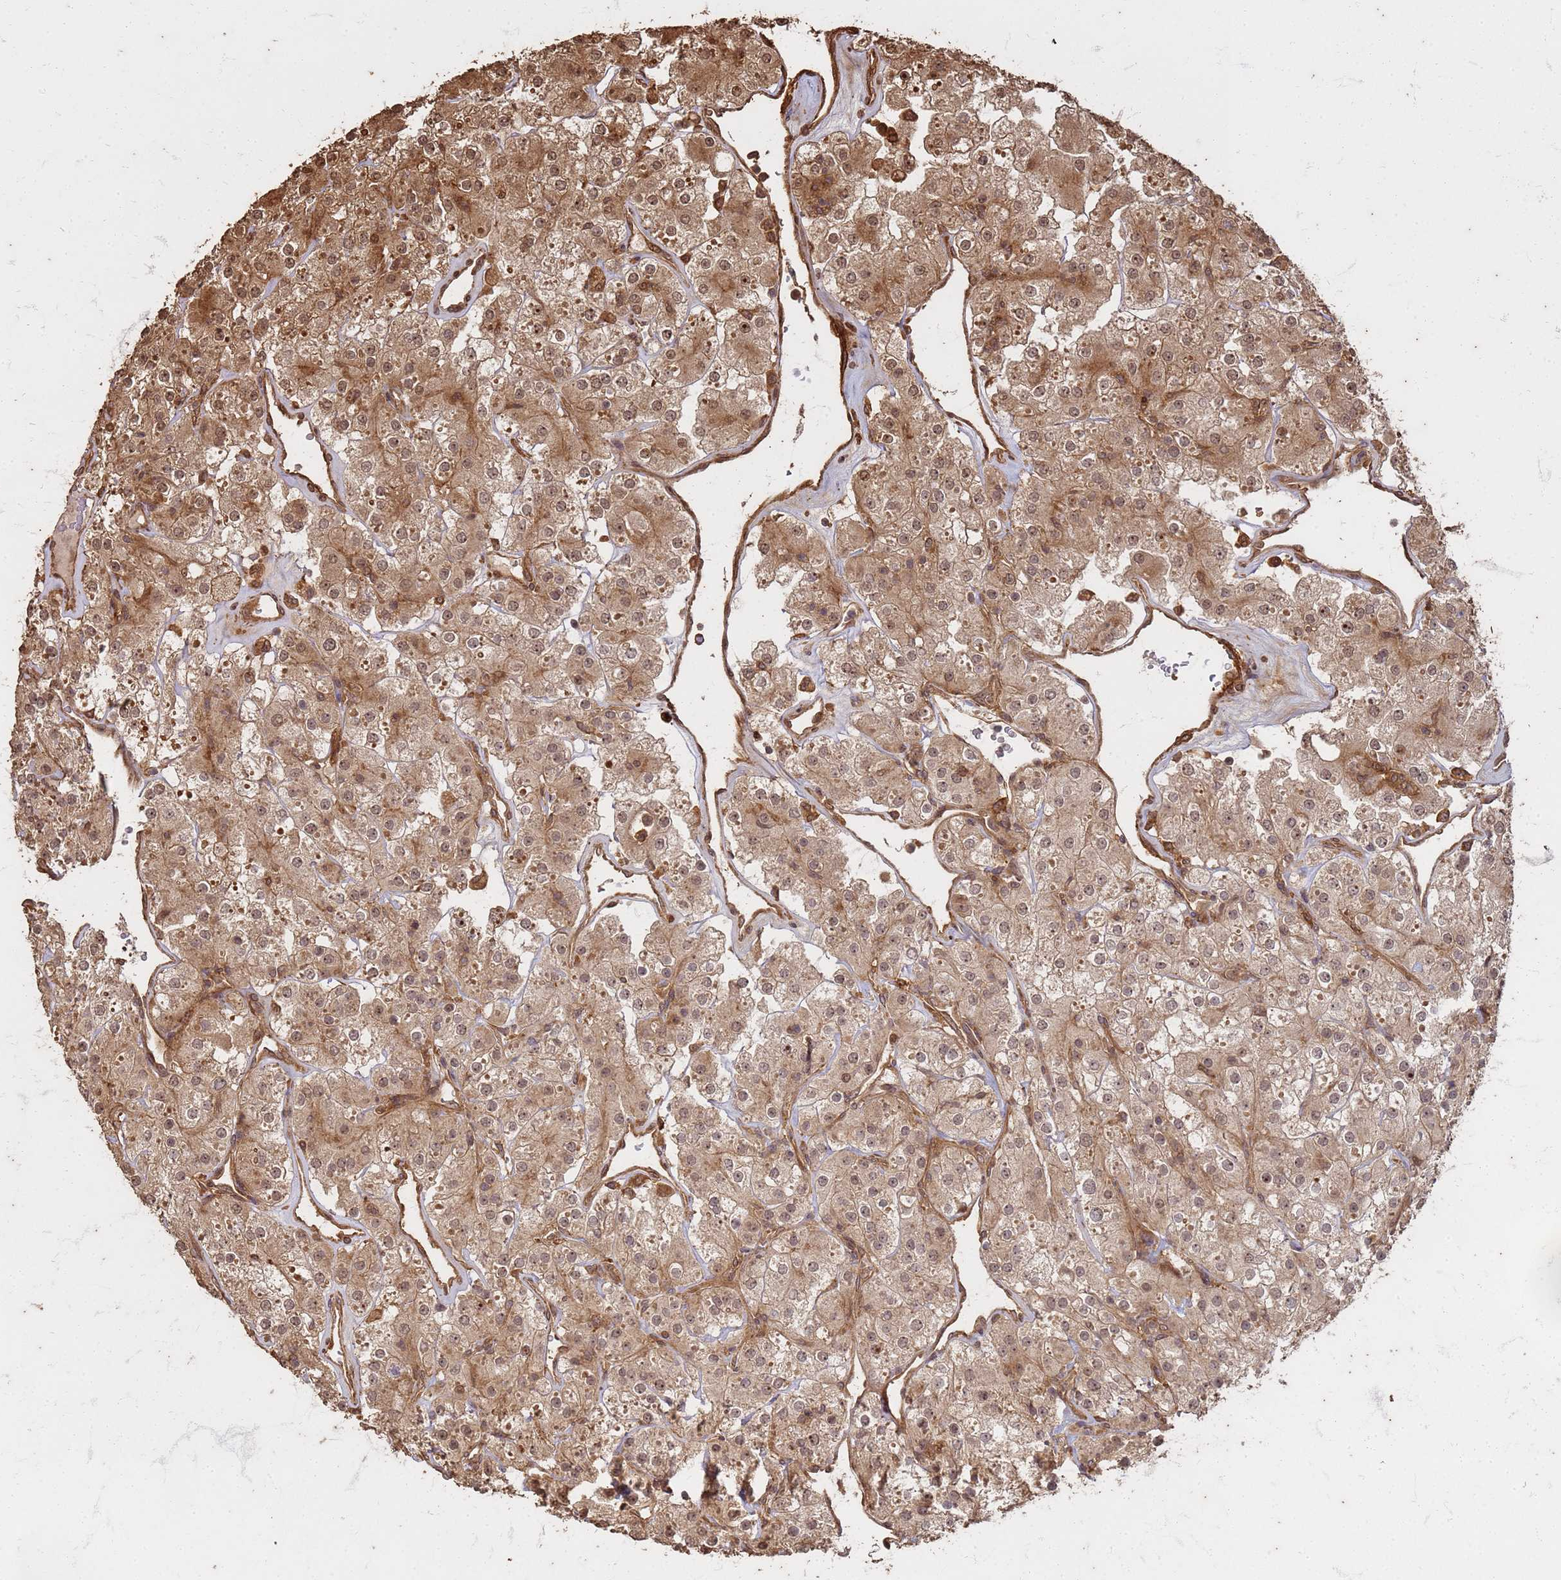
{"staining": {"intensity": "moderate", "quantity": "25%-75%", "location": "cytoplasmic/membranous,nuclear"}, "tissue": "renal cancer", "cell_type": "Tumor cells", "image_type": "cancer", "snomed": [{"axis": "morphology", "description": "Adenocarcinoma, NOS"}, {"axis": "topography", "description": "Kidney"}], "caption": "Immunohistochemistry (IHC) histopathology image of adenocarcinoma (renal) stained for a protein (brown), which exhibits medium levels of moderate cytoplasmic/membranous and nuclear staining in about 25%-75% of tumor cells.", "gene": "KIF26A", "patient": {"sex": "male", "age": 77}}